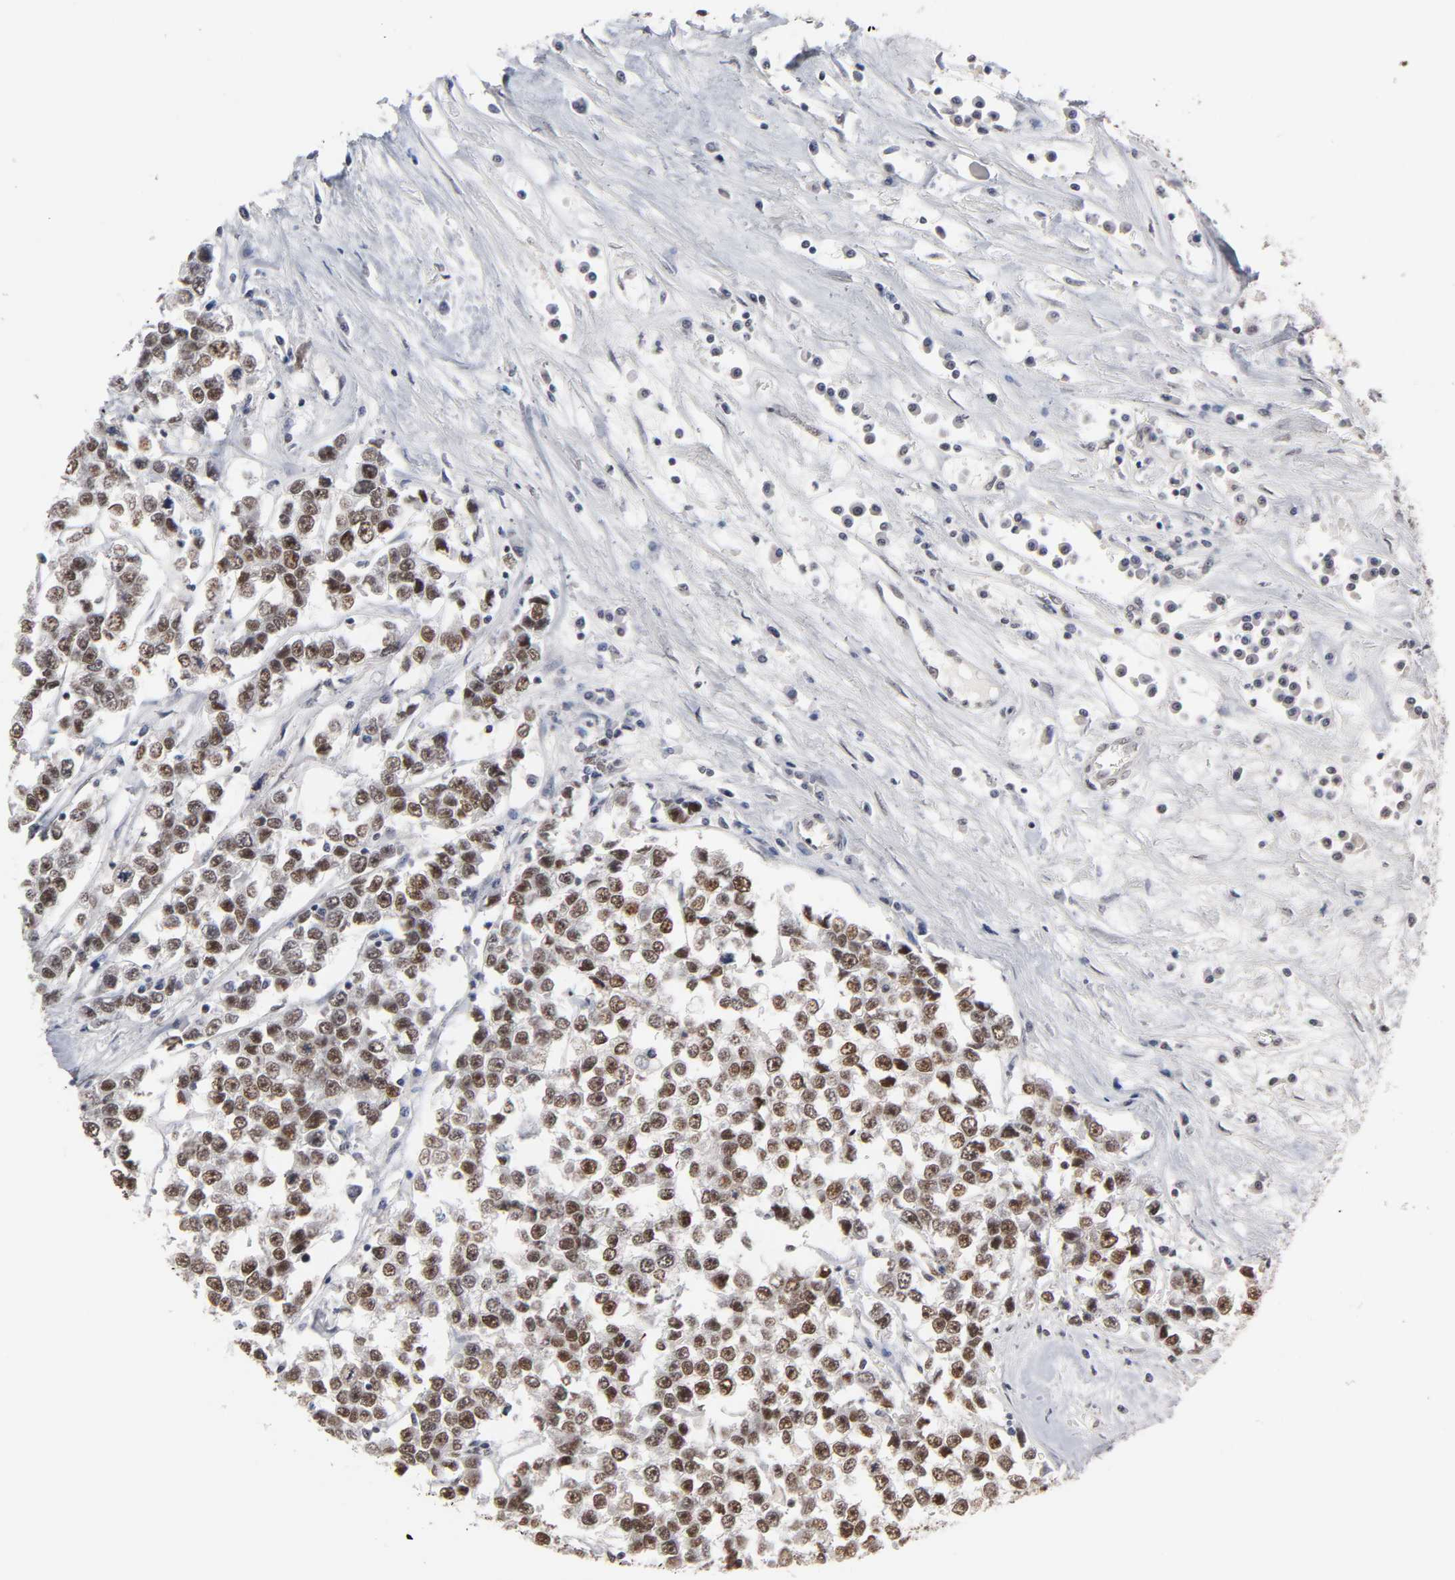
{"staining": {"intensity": "moderate", "quantity": ">75%", "location": "nuclear"}, "tissue": "testis cancer", "cell_type": "Tumor cells", "image_type": "cancer", "snomed": [{"axis": "morphology", "description": "Seminoma, NOS"}, {"axis": "morphology", "description": "Carcinoma, Embryonal, NOS"}, {"axis": "topography", "description": "Testis"}], "caption": "Human testis cancer (seminoma) stained with a brown dye exhibits moderate nuclear positive expression in about >75% of tumor cells.", "gene": "TRIM33", "patient": {"sex": "male", "age": 52}}